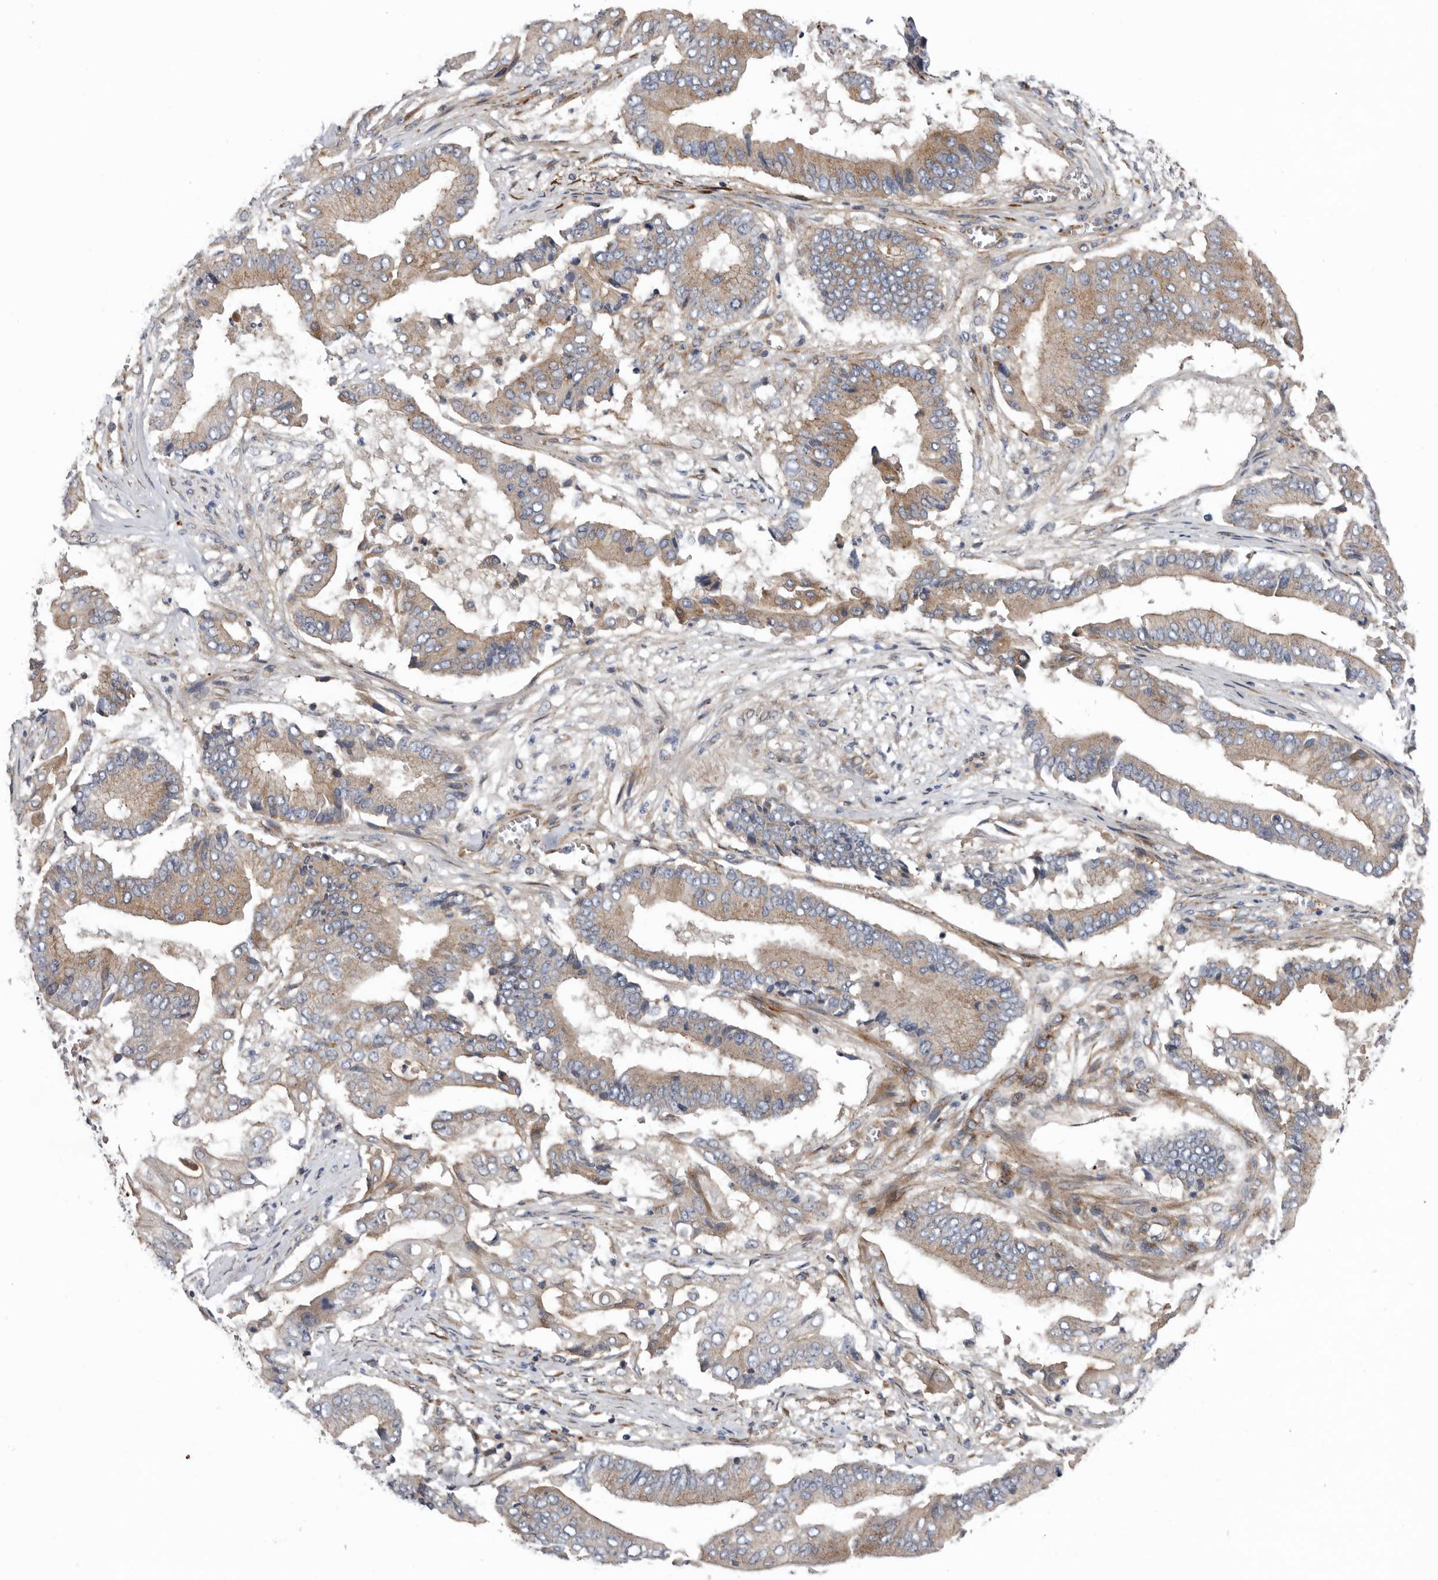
{"staining": {"intensity": "weak", "quantity": ">75%", "location": "cytoplasmic/membranous"}, "tissue": "pancreatic cancer", "cell_type": "Tumor cells", "image_type": "cancer", "snomed": [{"axis": "morphology", "description": "Adenocarcinoma, NOS"}, {"axis": "topography", "description": "Pancreas"}], "caption": "Pancreatic cancer (adenocarcinoma) tissue demonstrates weak cytoplasmic/membranous staining in approximately >75% of tumor cells, visualized by immunohistochemistry.", "gene": "LUZP1", "patient": {"sex": "female", "age": 77}}